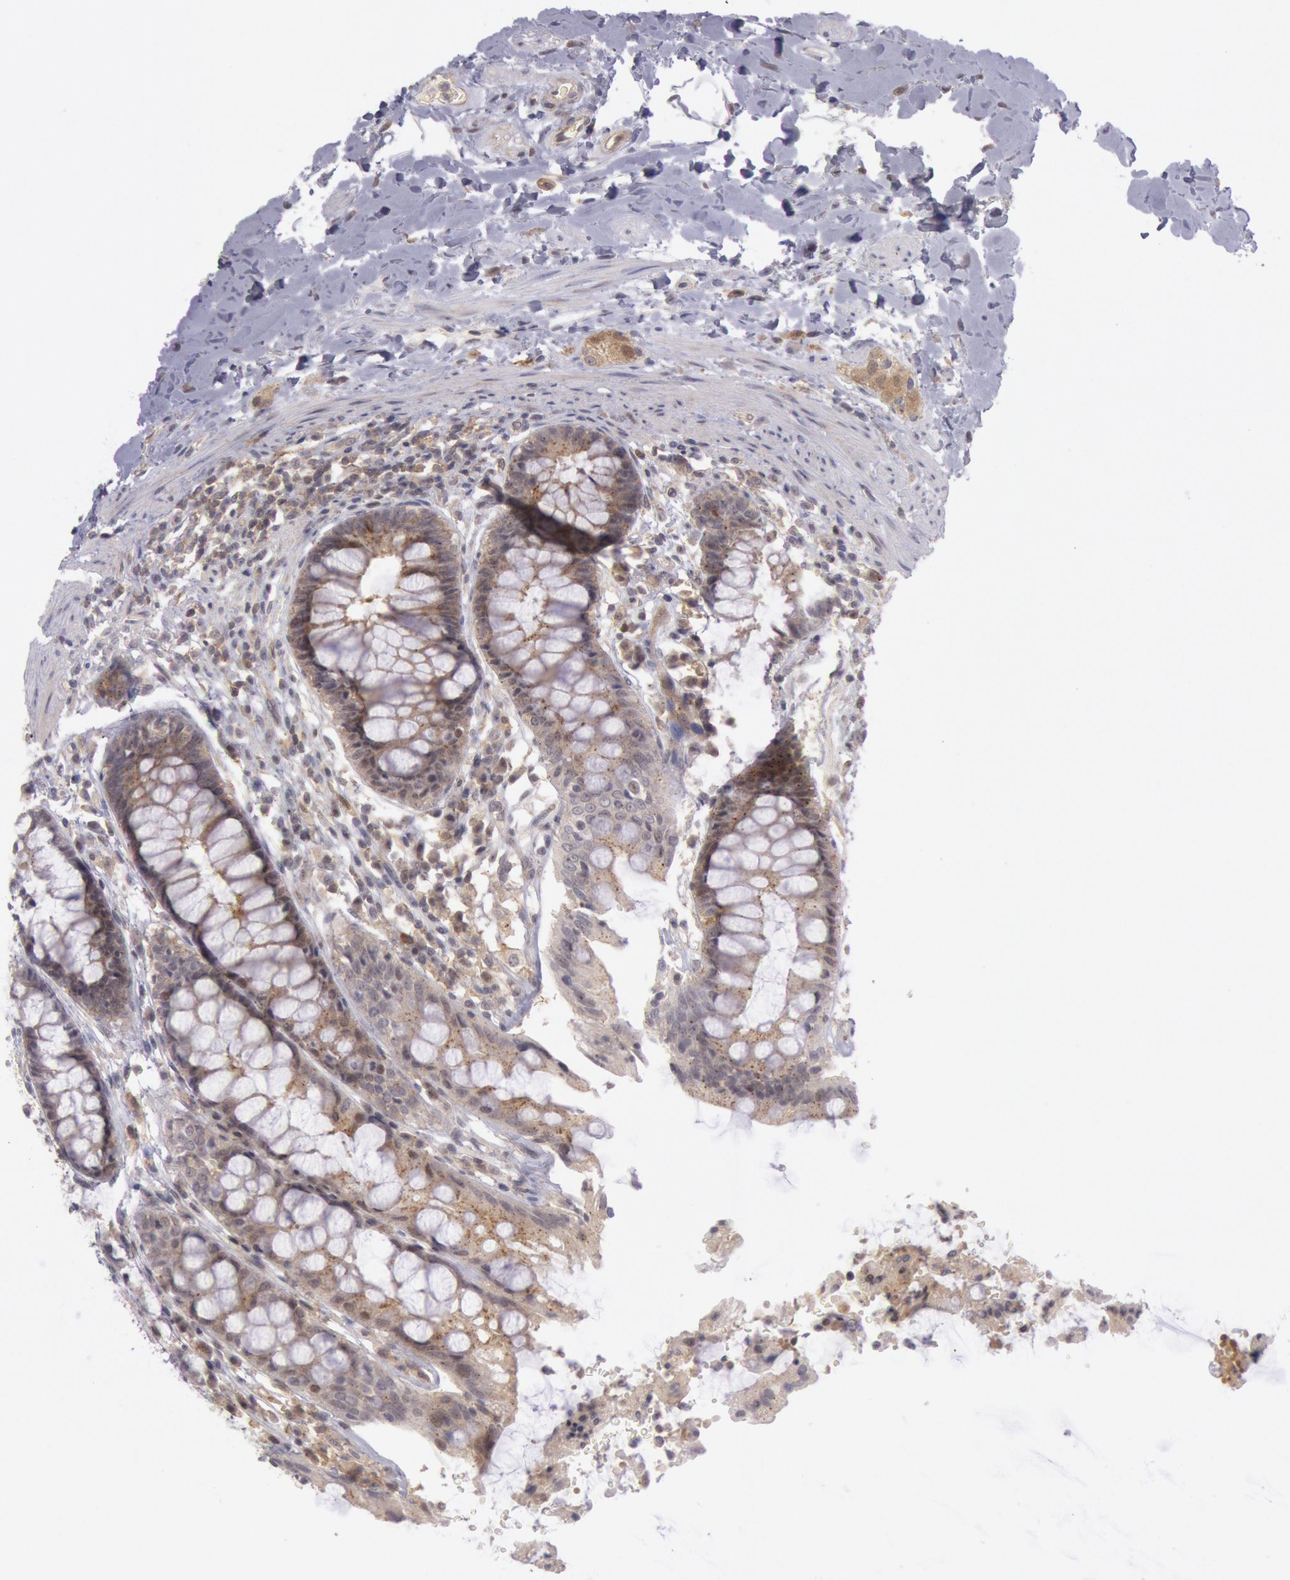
{"staining": {"intensity": "weak", "quantity": ">75%", "location": "cytoplasmic/membranous"}, "tissue": "rectum", "cell_type": "Glandular cells", "image_type": "normal", "snomed": [{"axis": "morphology", "description": "Normal tissue, NOS"}, {"axis": "topography", "description": "Rectum"}], "caption": "Immunohistochemistry (IHC) of benign rectum demonstrates low levels of weak cytoplasmic/membranous staining in about >75% of glandular cells. (brown staining indicates protein expression, while blue staining denotes nuclei).", "gene": "TRIB2", "patient": {"sex": "female", "age": 46}}